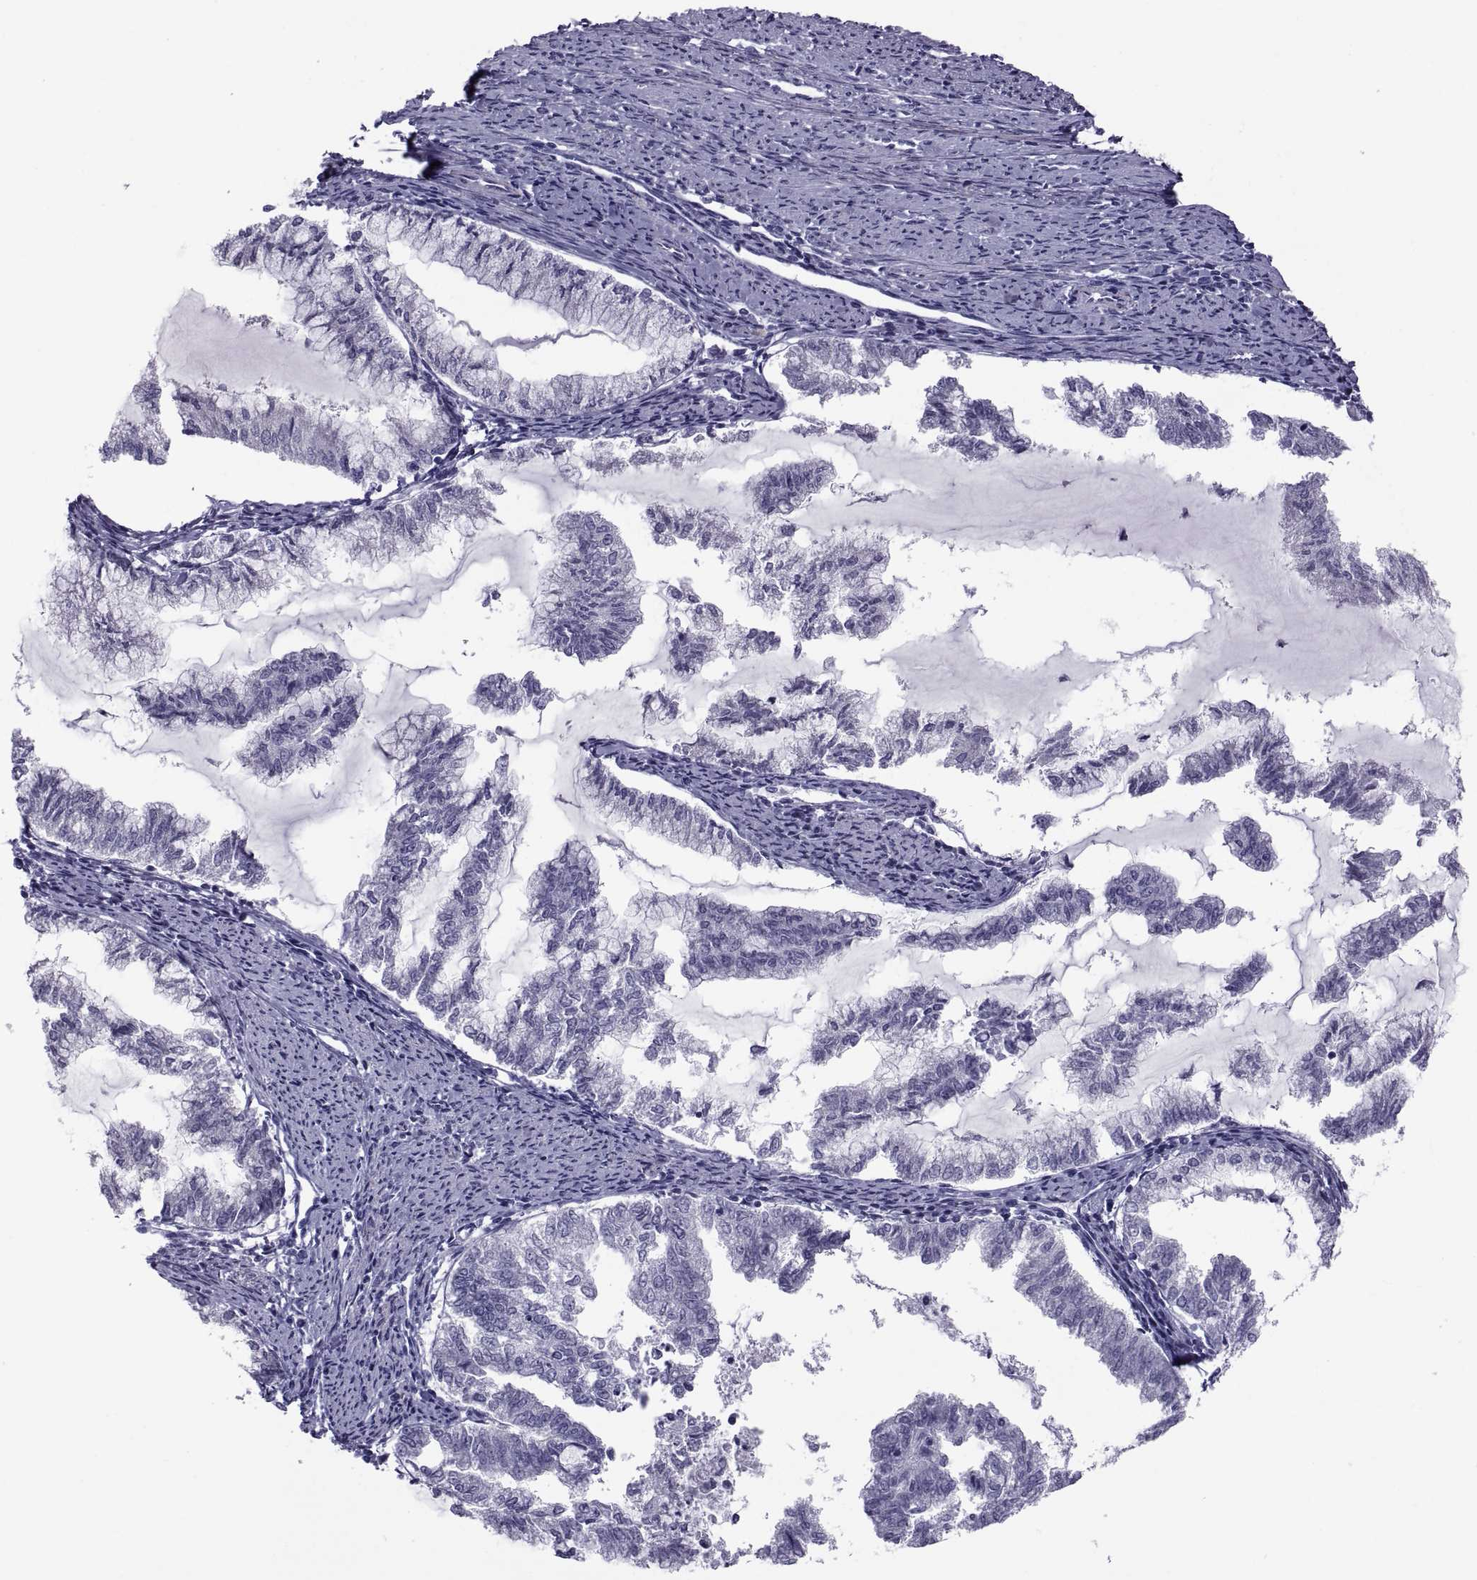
{"staining": {"intensity": "negative", "quantity": "none", "location": "none"}, "tissue": "endometrial cancer", "cell_type": "Tumor cells", "image_type": "cancer", "snomed": [{"axis": "morphology", "description": "Adenocarcinoma, NOS"}, {"axis": "topography", "description": "Endometrium"}], "caption": "Immunohistochemistry of human endometrial cancer (adenocarcinoma) displays no positivity in tumor cells.", "gene": "TMEM158", "patient": {"sex": "female", "age": 79}}